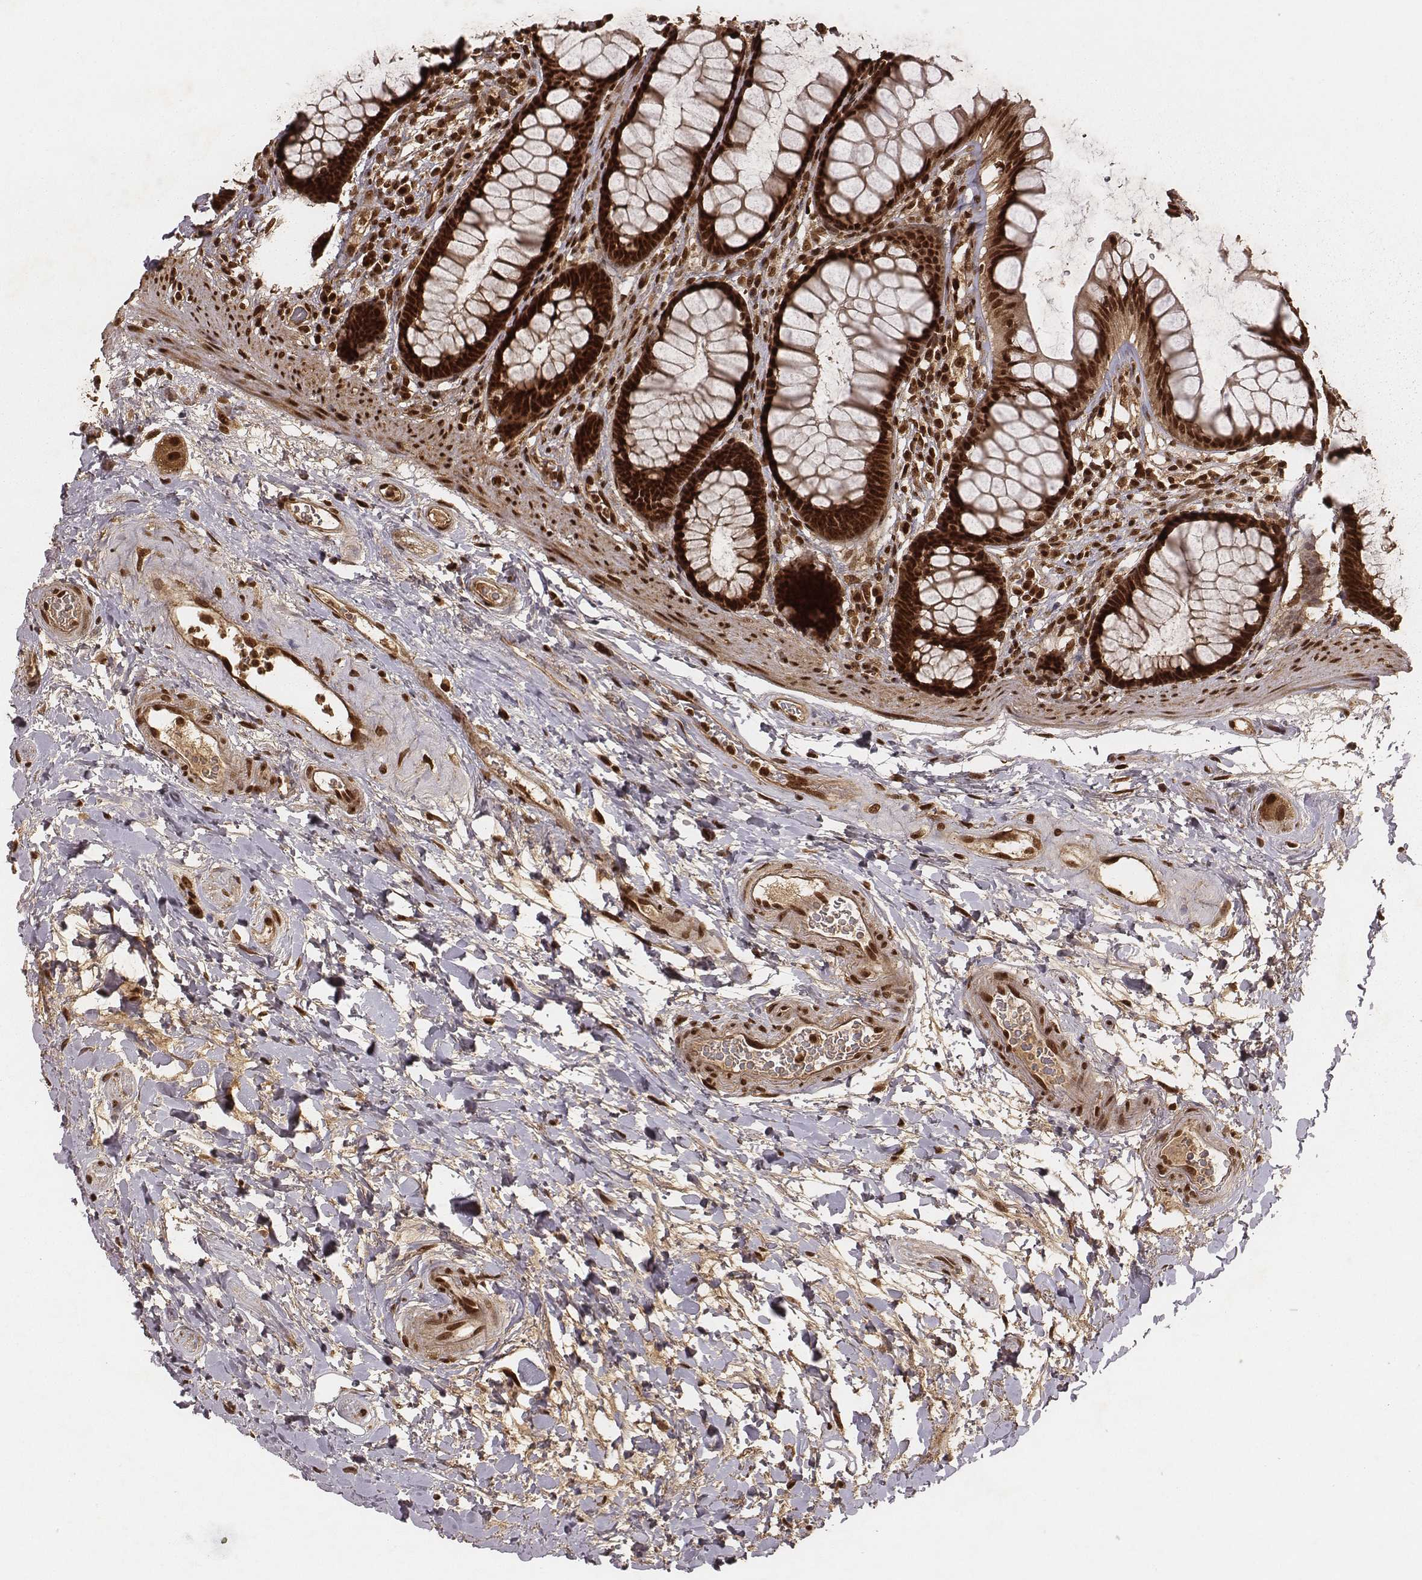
{"staining": {"intensity": "strong", "quantity": ">75%", "location": "cytoplasmic/membranous,nuclear"}, "tissue": "rectum", "cell_type": "Glandular cells", "image_type": "normal", "snomed": [{"axis": "morphology", "description": "Normal tissue, NOS"}, {"axis": "topography", "description": "Rectum"}], "caption": "IHC histopathology image of unremarkable human rectum stained for a protein (brown), which shows high levels of strong cytoplasmic/membranous,nuclear expression in about >75% of glandular cells.", "gene": "NFX1", "patient": {"sex": "male", "age": 72}}